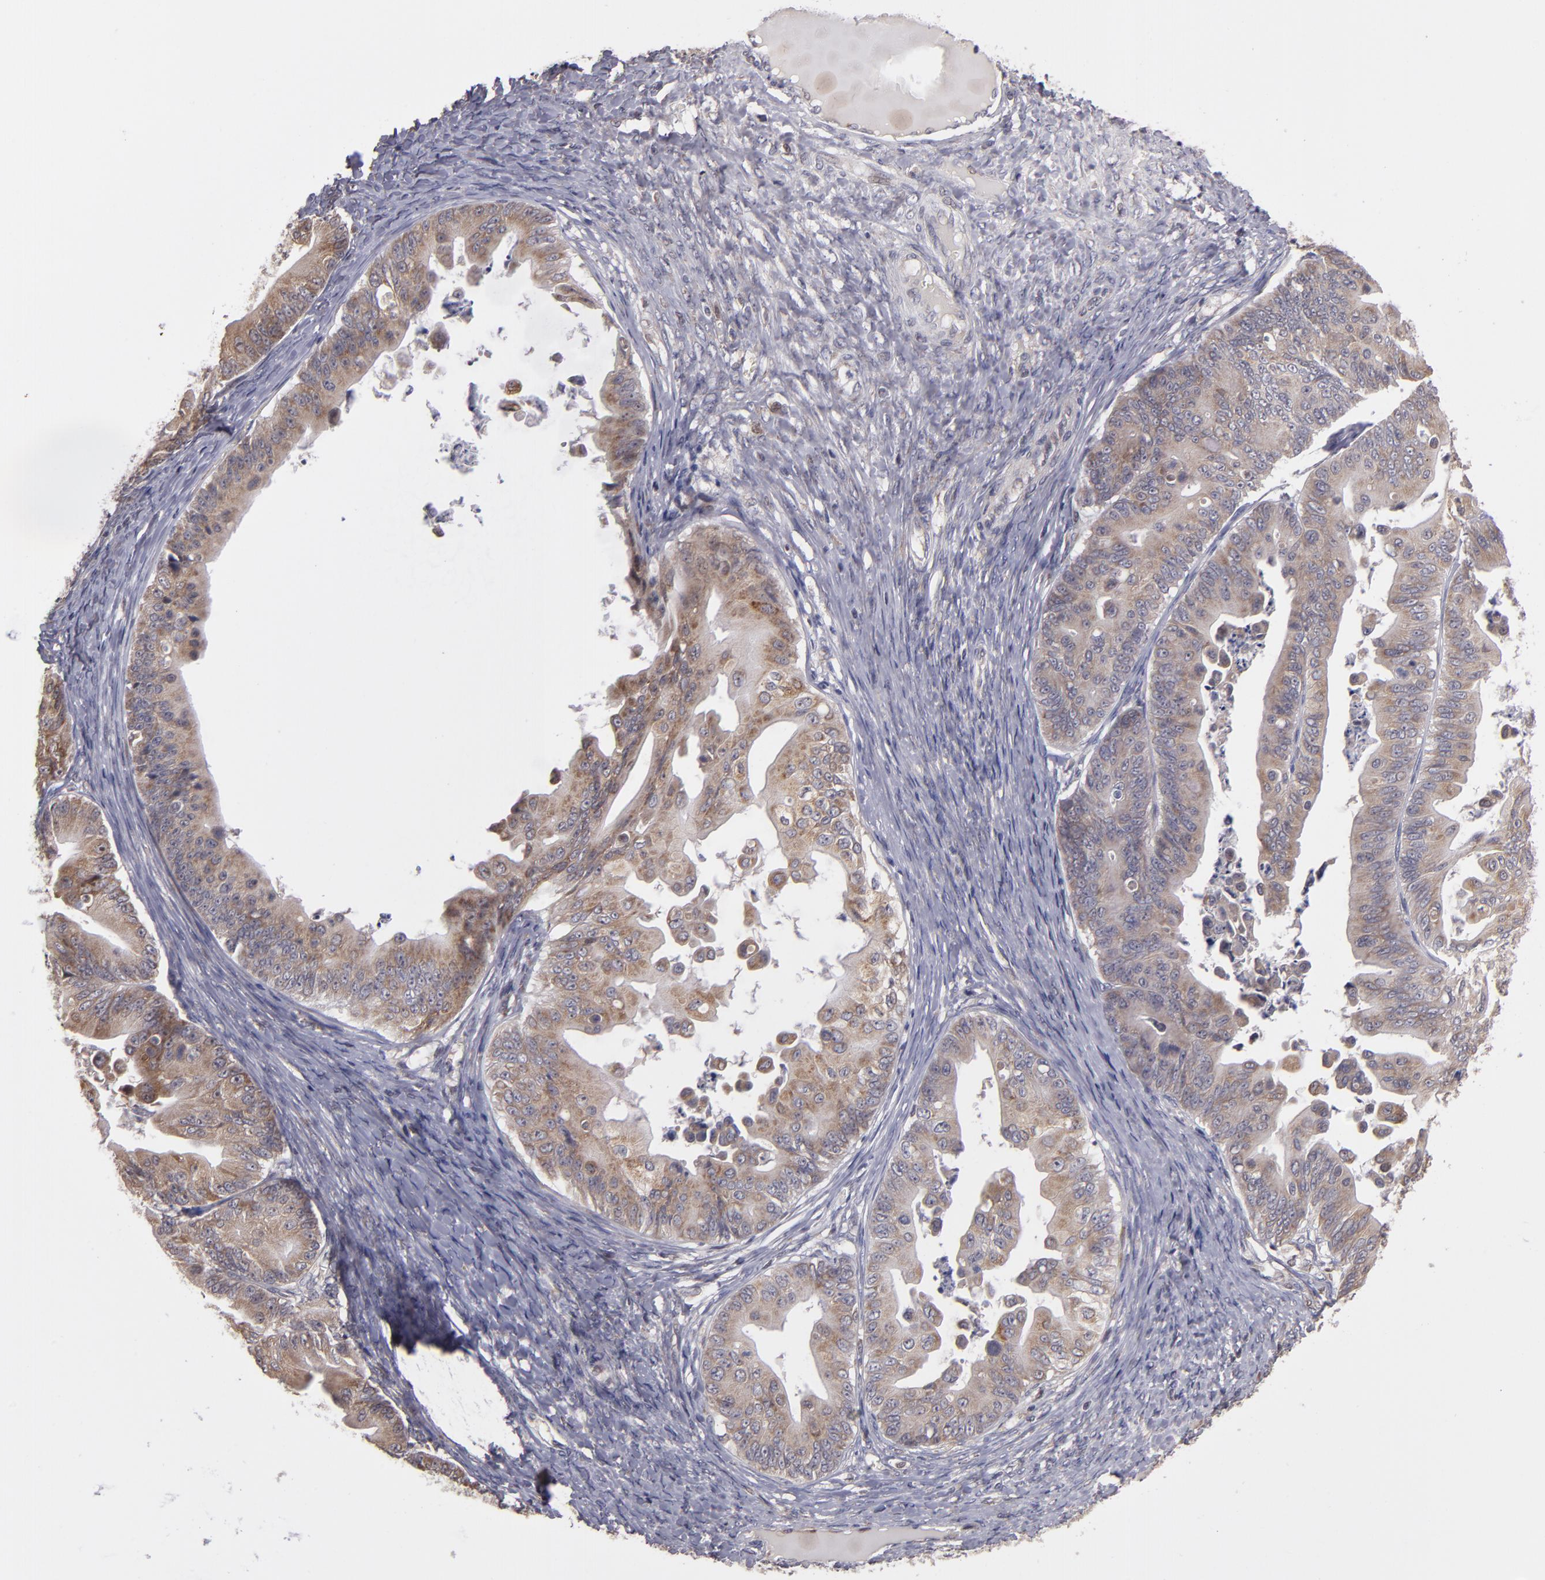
{"staining": {"intensity": "weak", "quantity": ">75%", "location": "cytoplasmic/membranous"}, "tissue": "ovarian cancer", "cell_type": "Tumor cells", "image_type": "cancer", "snomed": [{"axis": "morphology", "description": "Cystadenocarcinoma, mucinous, NOS"}, {"axis": "topography", "description": "Ovary"}], "caption": "Immunohistochemical staining of human ovarian cancer demonstrates low levels of weak cytoplasmic/membranous protein expression in approximately >75% of tumor cells. The staining was performed using DAB (3,3'-diaminobenzidine) to visualize the protein expression in brown, while the nuclei were stained in blue with hematoxylin (Magnification: 20x).", "gene": "CASP1", "patient": {"sex": "female", "age": 37}}